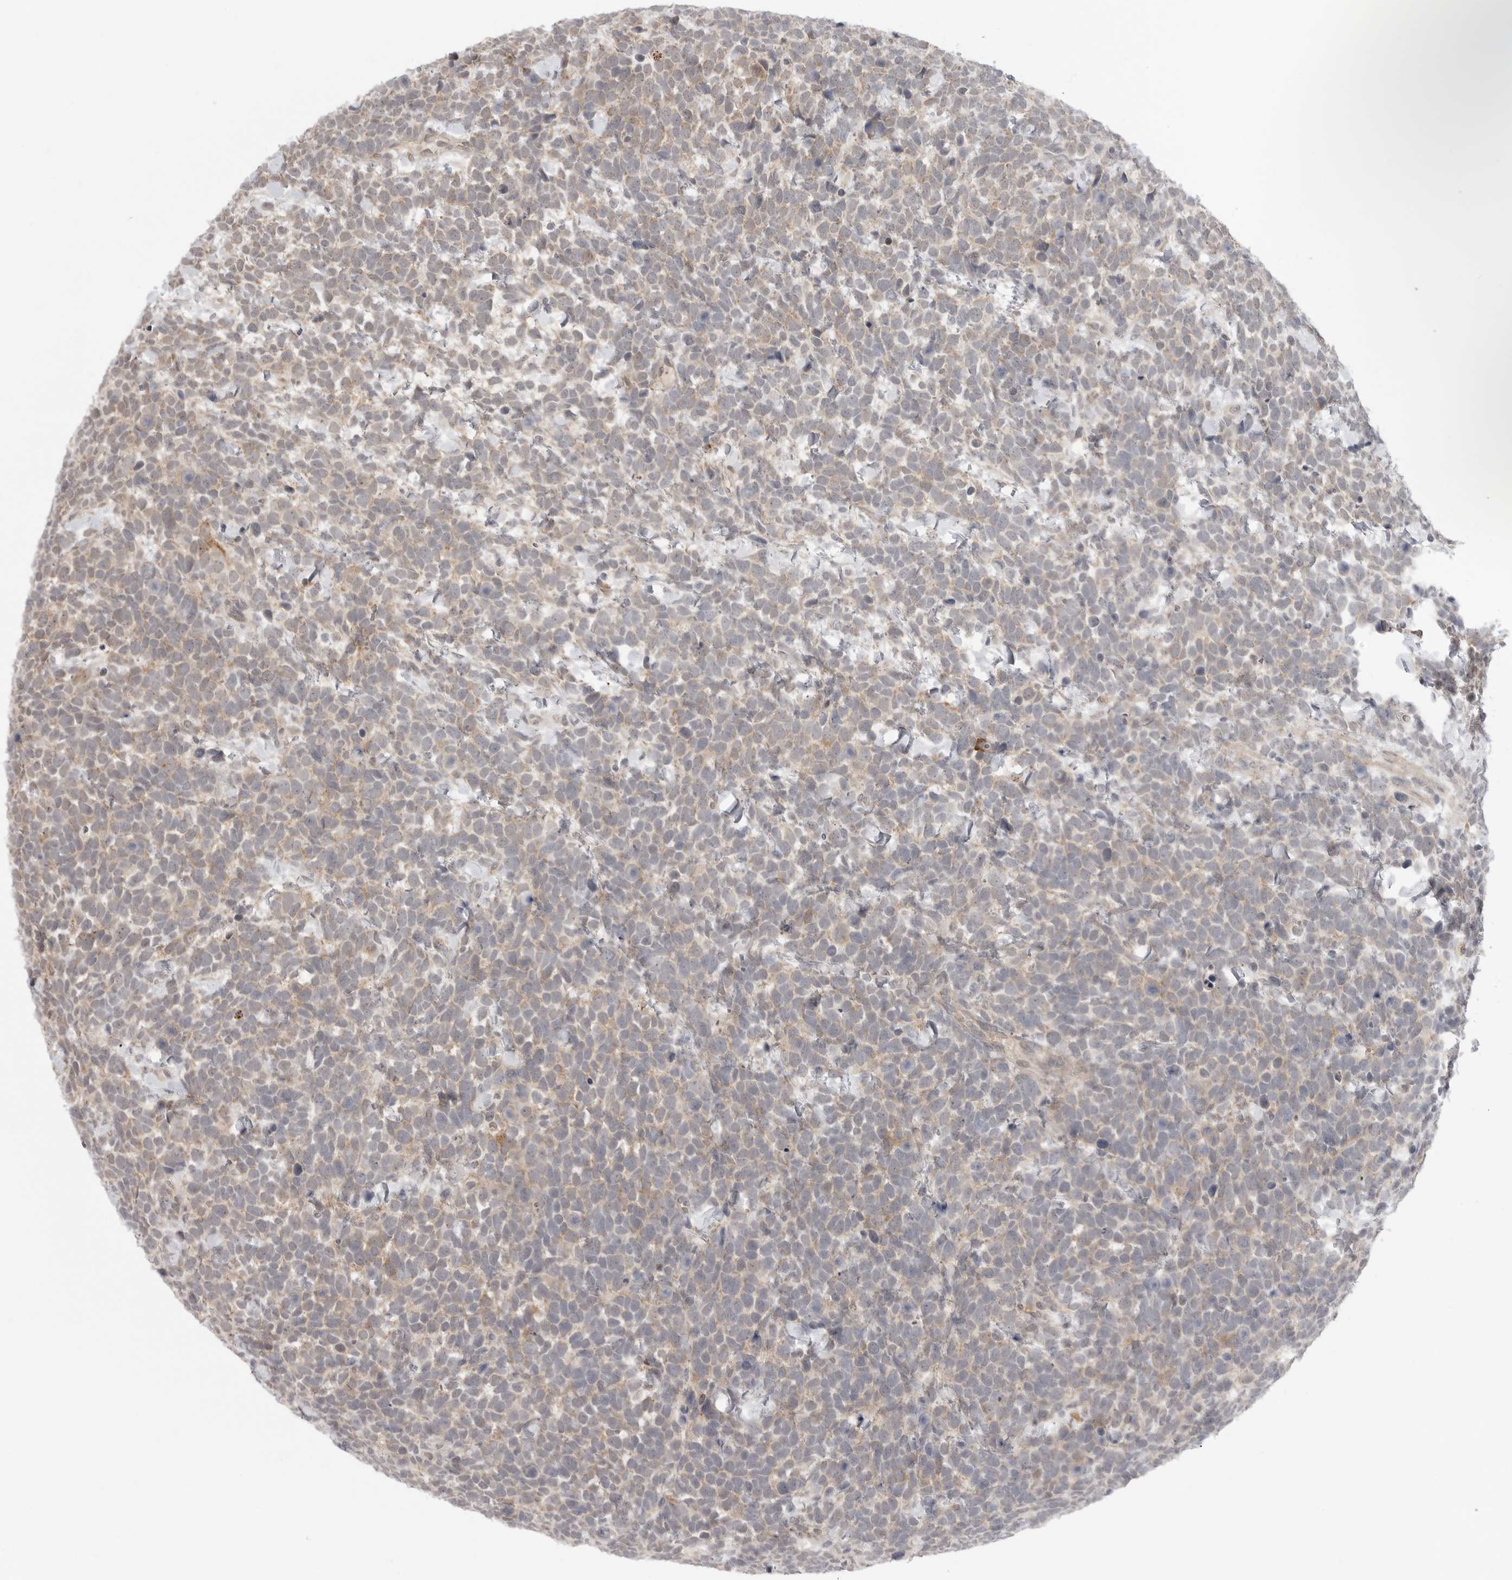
{"staining": {"intensity": "weak", "quantity": "25%-75%", "location": "cytoplasmic/membranous"}, "tissue": "urothelial cancer", "cell_type": "Tumor cells", "image_type": "cancer", "snomed": [{"axis": "morphology", "description": "Urothelial carcinoma, High grade"}, {"axis": "topography", "description": "Urinary bladder"}], "caption": "DAB immunohistochemical staining of human high-grade urothelial carcinoma demonstrates weak cytoplasmic/membranous protein expression in about 25%-75% of tumor cells.", "gene": "KALRN", "patient": {"sex": "female", "age": 82}}